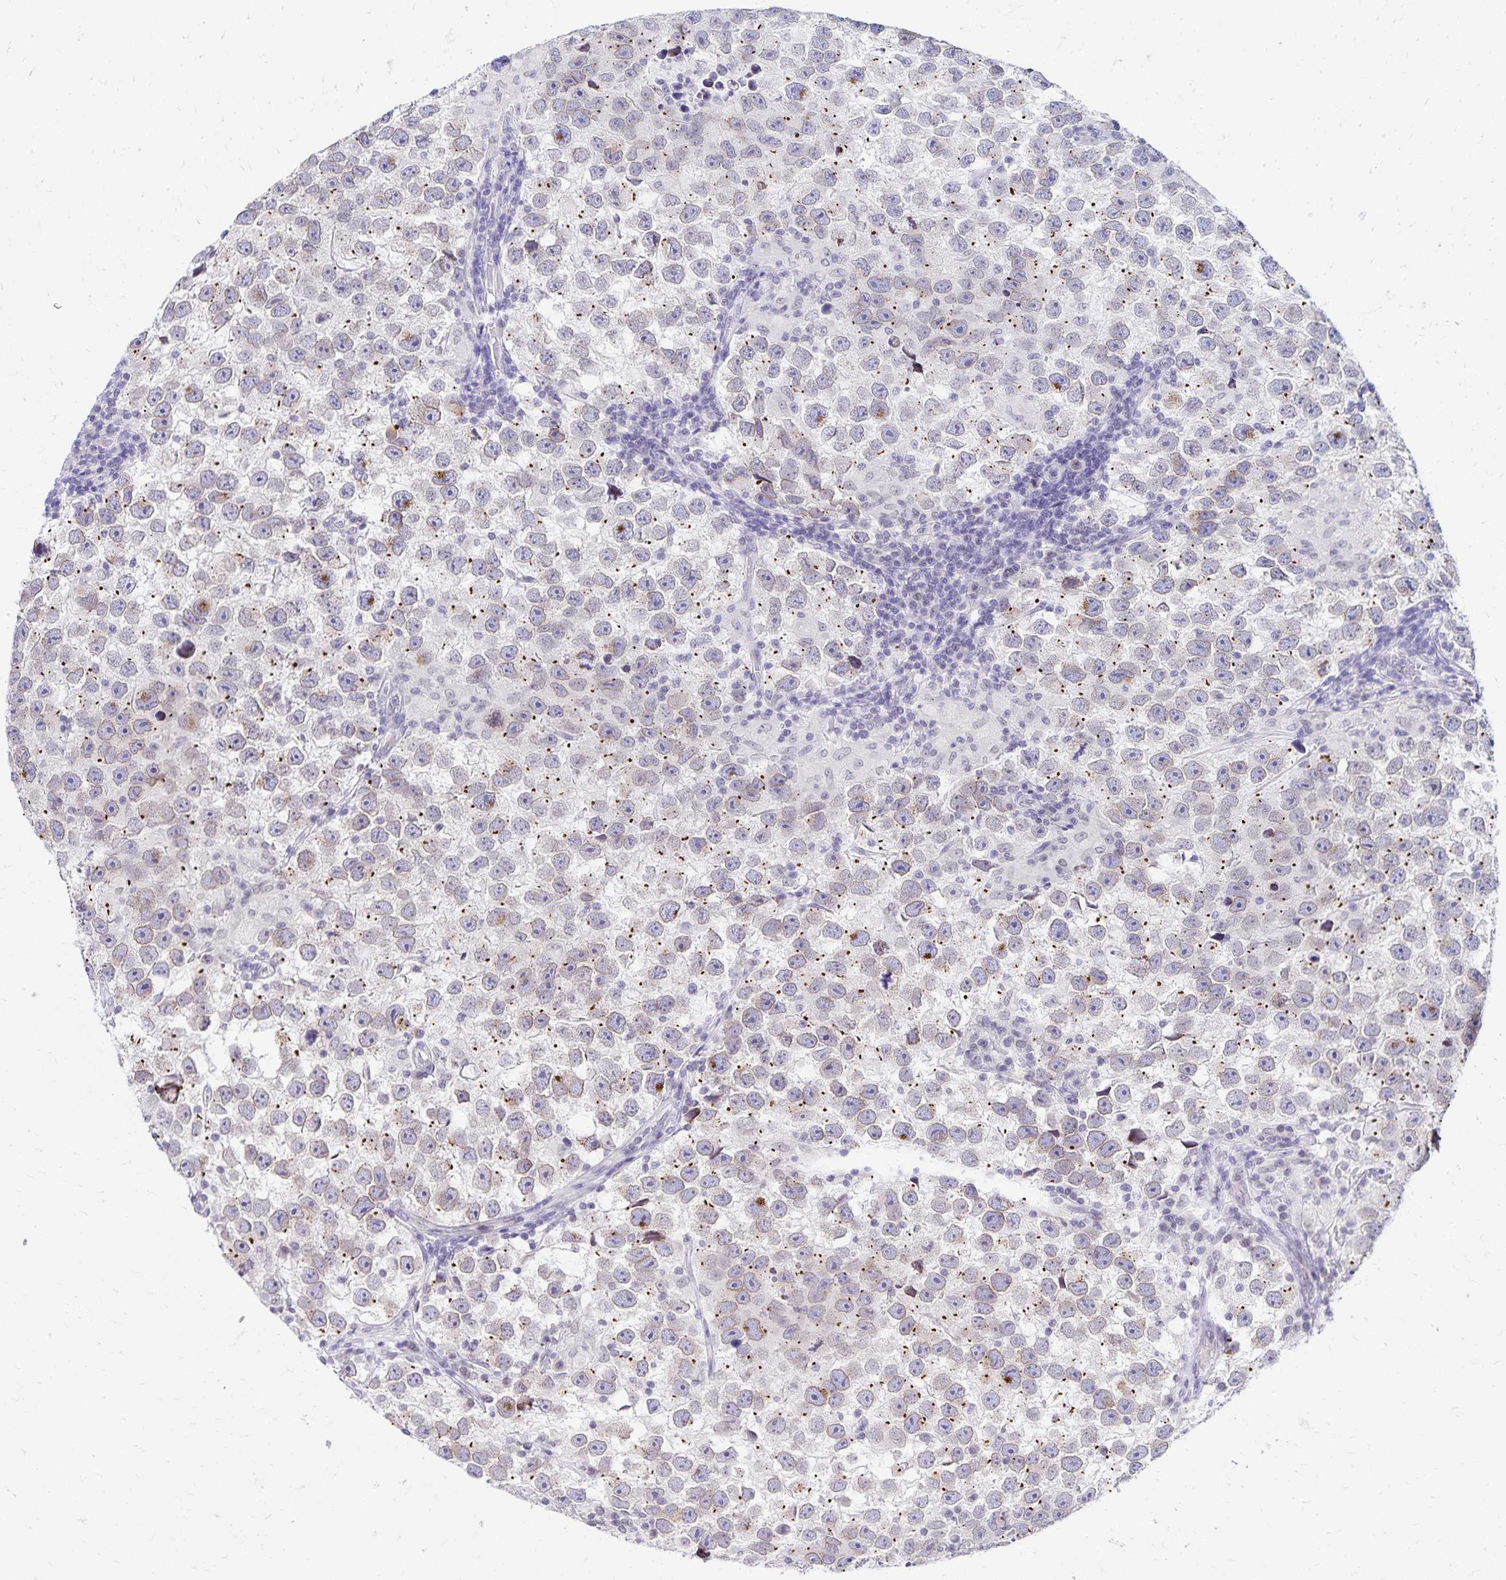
{"staining": {"intensity": "moderate", "quantity": "<25%", "location": "cytoplasmic/membranous"}, "tissue": "testis cancer", "cell_type": "Tumor cells", "image_type": "cancer", "snomed": [{"axis": "morphology", "description": "Seminoma, NOS"}, {"axis": "topography", "description": "Testis"}], "caption": "Seminoma (testis) stained for a protein (brown) exhibits moderate cytoplasmic/membranous positive positivity in about <25% of tumor cells.", "gene": "FAM166C", "patient": {"sex": "male", "age": 26}}